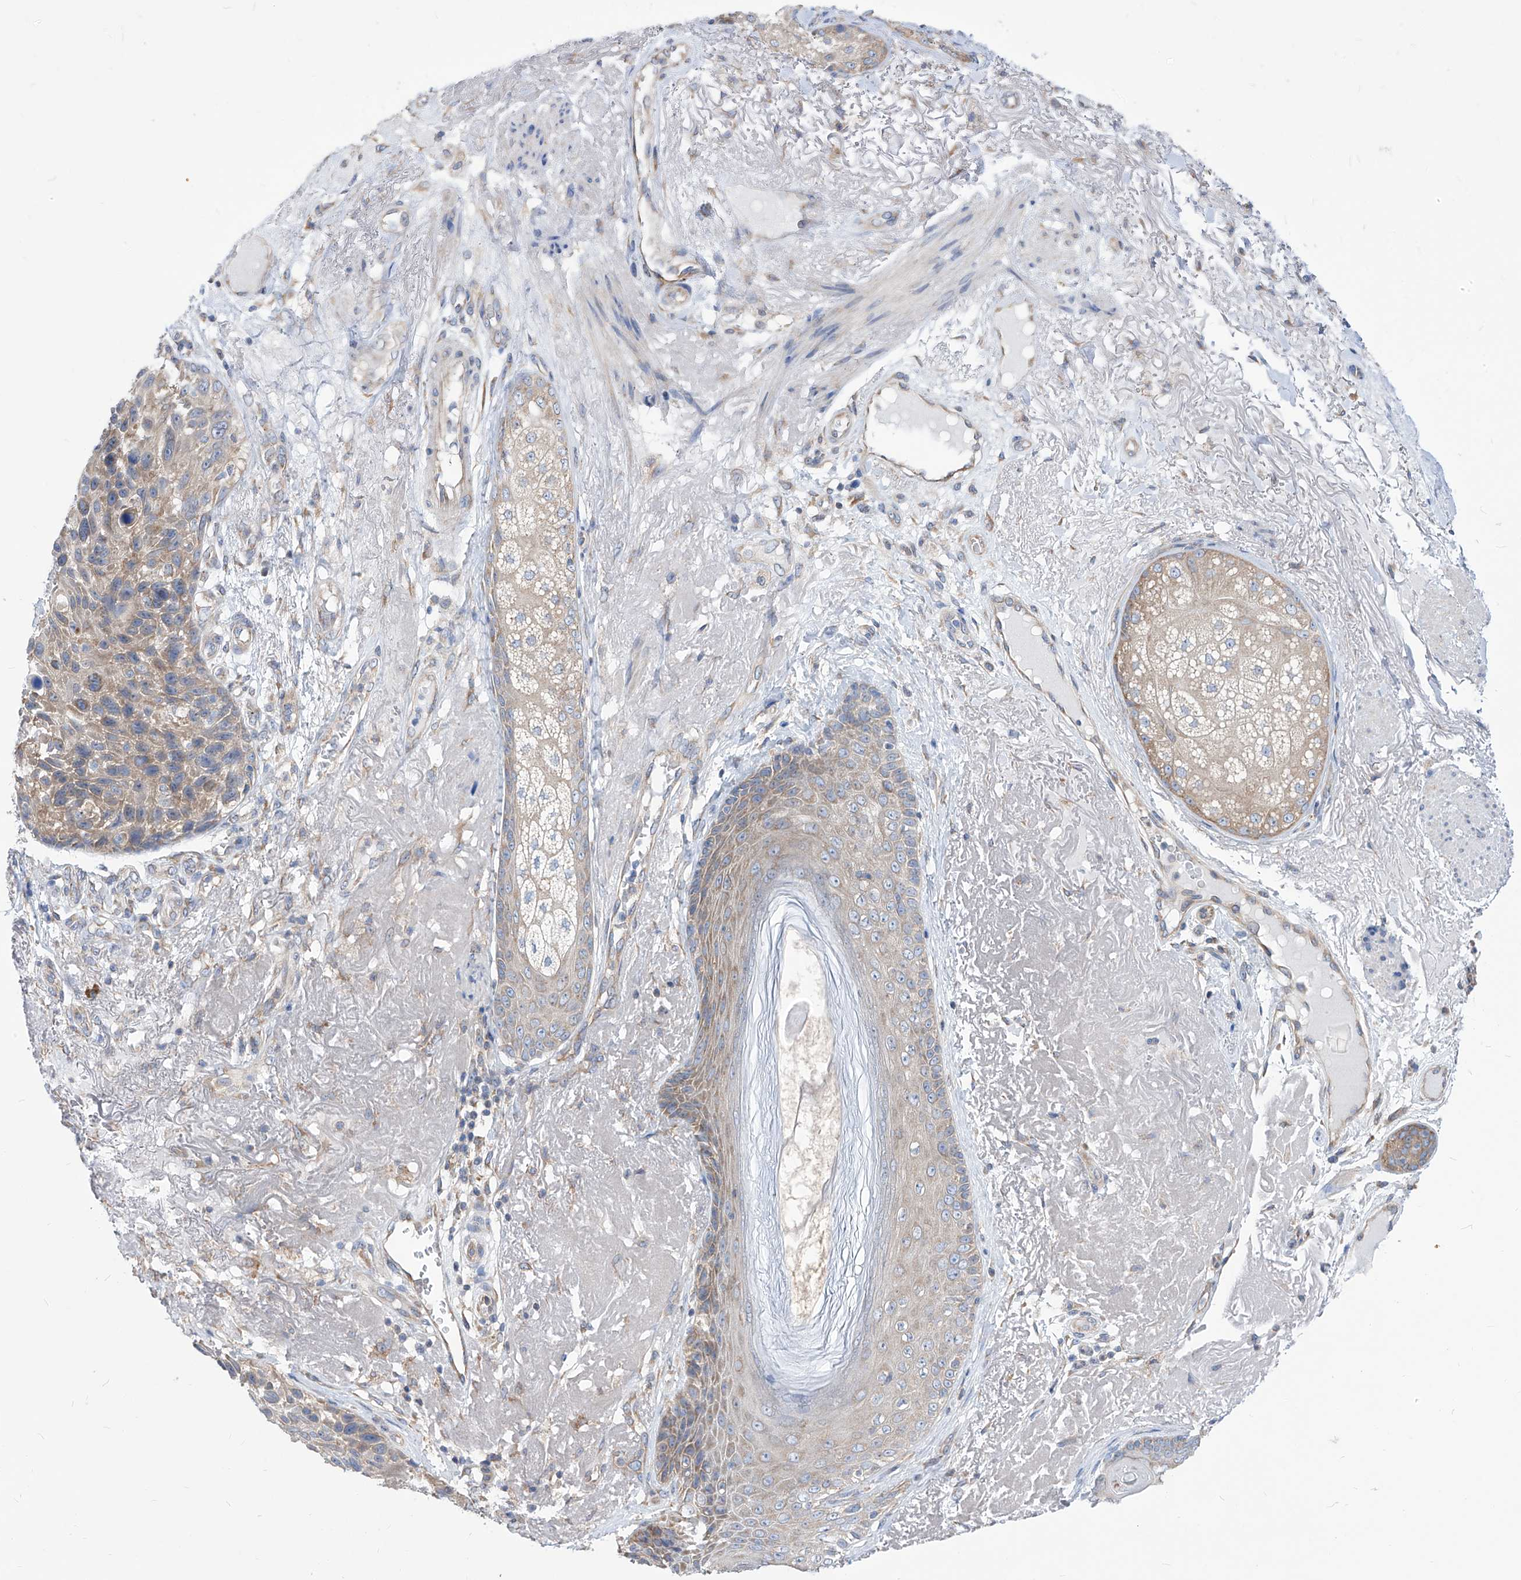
{"staining": {"intensity": "weak", "quantity": "<25%", "location": "cytoplasmic/membranous"}, "tissue": "skin cancer", "cell_type": "Tumor cells", "image_type": "cancer", "snomed": [{"axis": "morphology", "description": "Squamous cell carcinoma, NOS"}, {"axis": "topography", "description": "Skin"}], "caption": "High magnification brightfield microscopy of skin cancer (squamous cell carcinoma) stained with DAB (brown) and counterstained with hematoxylin (blue): tumor cells show no significant positivity.", "gene": "UFL1", "patient": {"sex": "female", "age": 88}}